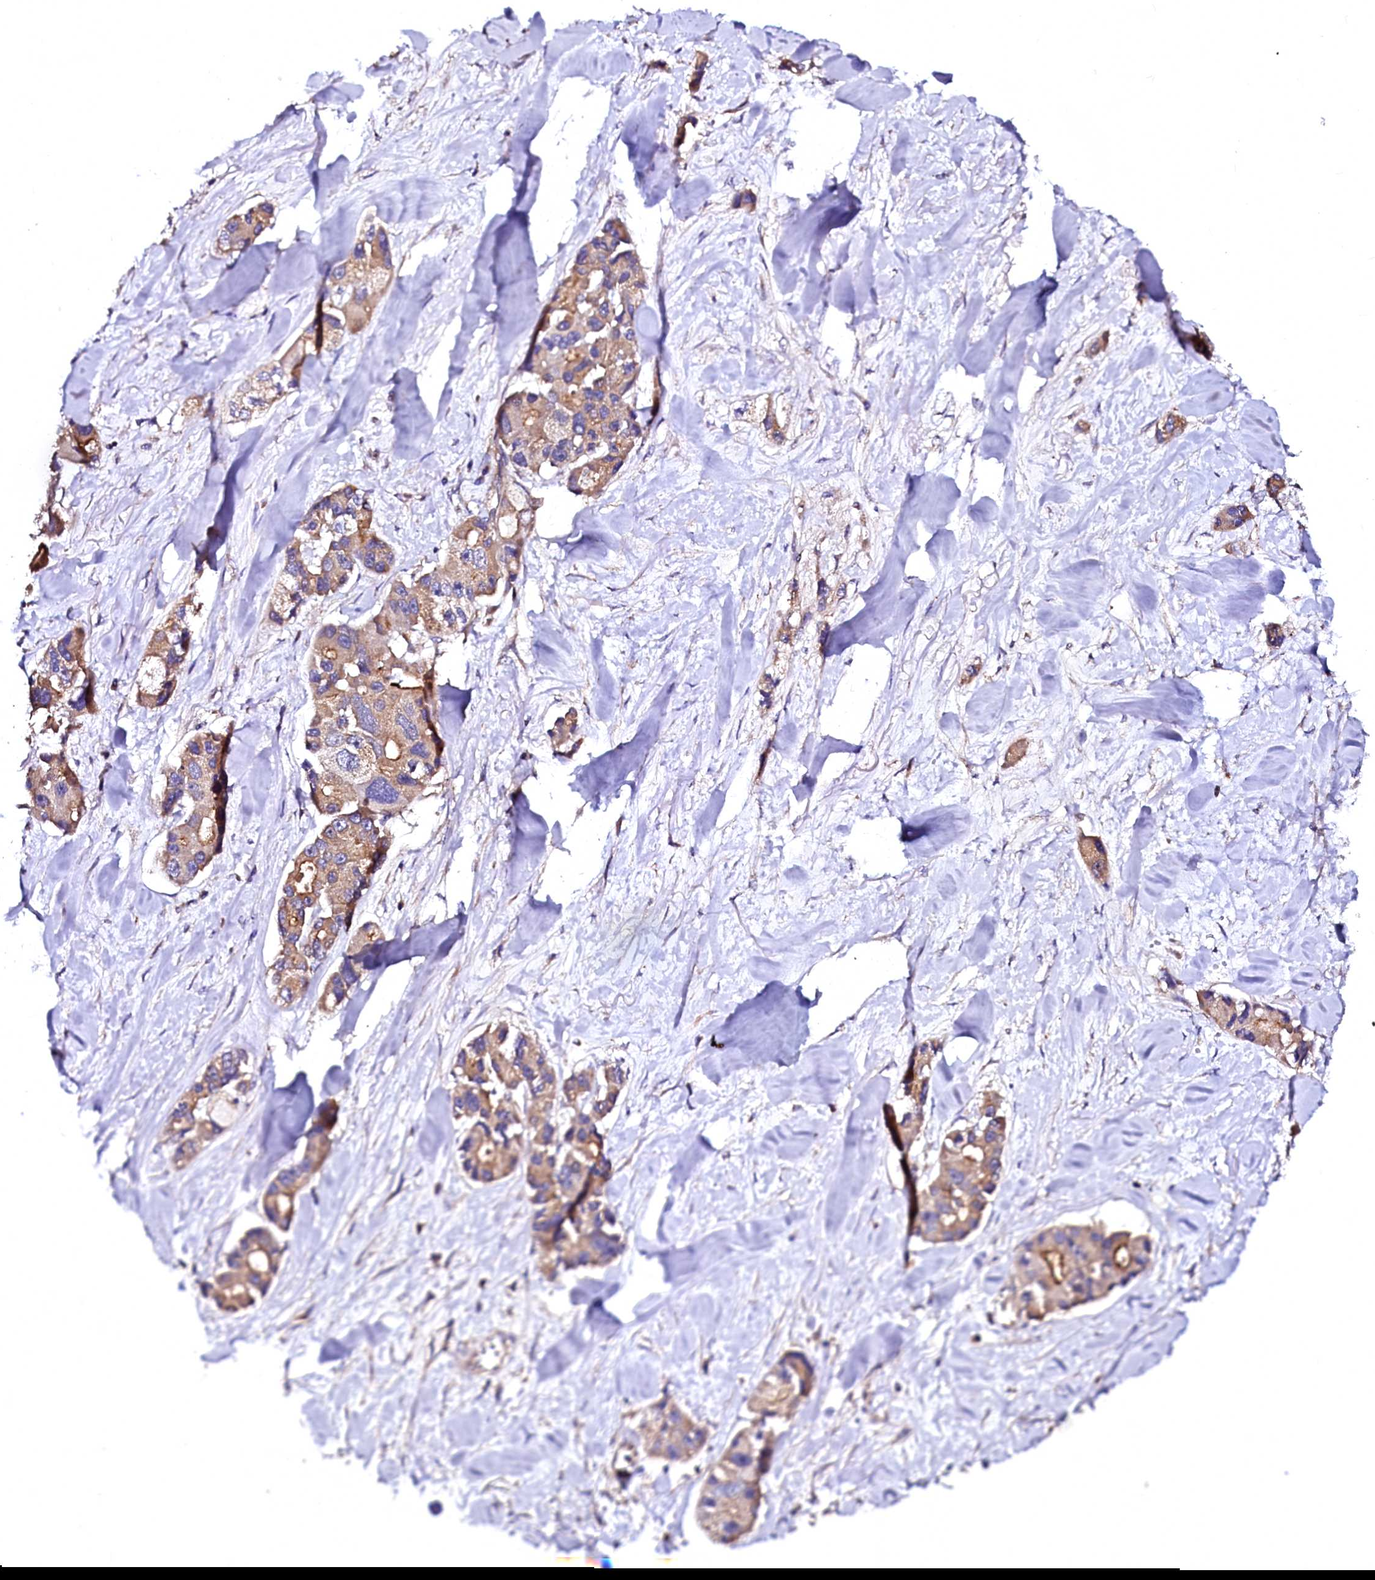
{"staining": {"intensity": "moderate", "quantity": ">75%", "location": "cytoplasmic/membranous"}, "tissue": "lung cancer", "cell_type": "Tumor cells", "image_type": "cancer", "snomed": [{"axis": "morphology", "description": "Adenocarcinoma, NOS"}, {"axis": "topography", "description": "Lung"}], "caption": "This photomicrograph exhibits lung adenocarcinoma stained with immunohistochemistry (IHC) to label a protein in brown. The cytoplasmic/membranous of tumor cells show moderate positivity for the protein. Nuclei are counter-stained blue.", "gene": "APPL2", "patient": {"sex": "female", "age": 54}}